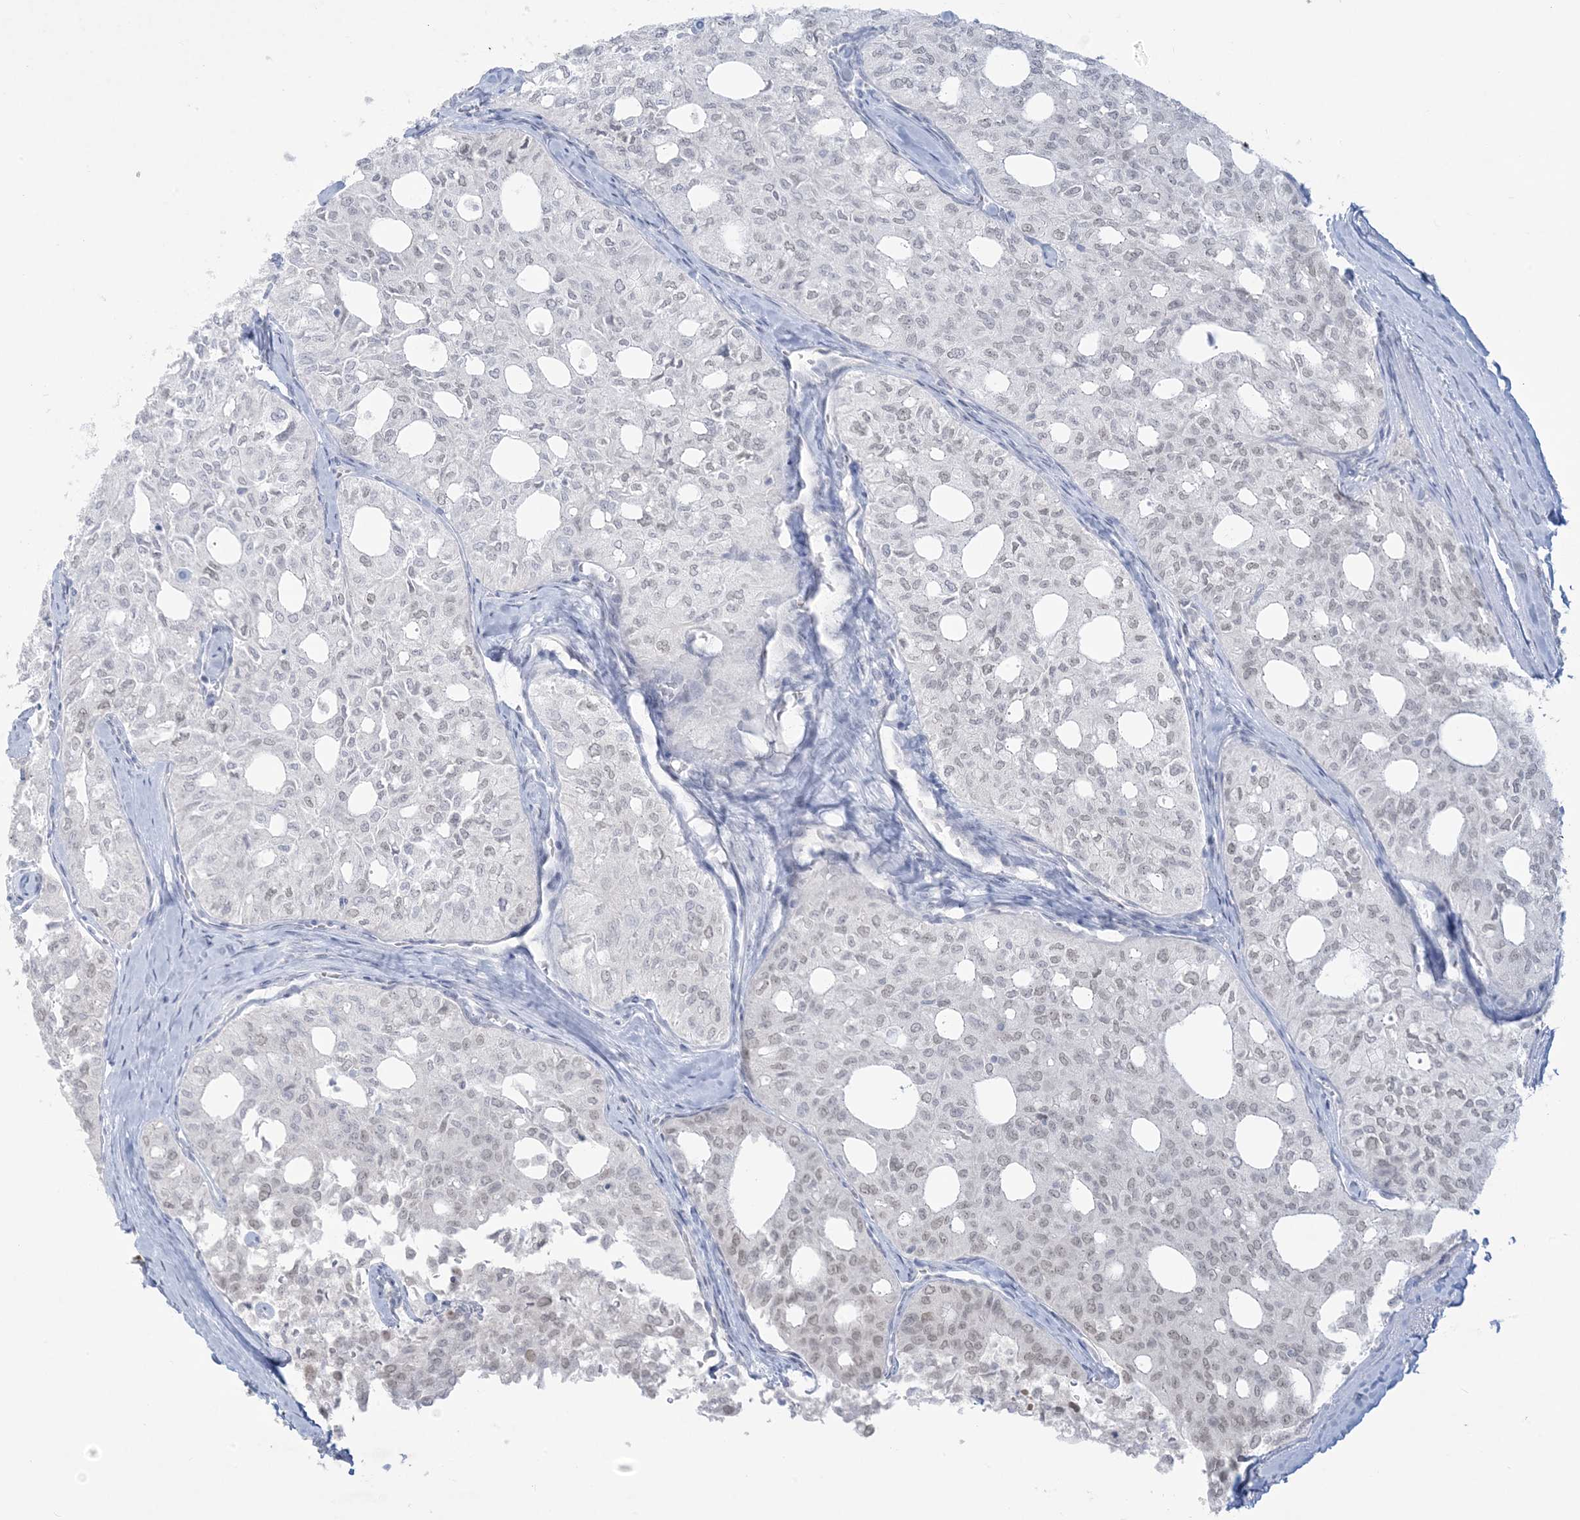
{"staining": {"intensity": "weak", "quantity": "<25%", "location": "nuclear"}, "tissue": "thyroid cancer", "cell_type": "Tumor cells", "image_type": "cancer", "snomed": [{"axis": "morphology", "description": "Follicular adenoma carcinoma, NOS"}, {"axis": "topography", "description": "Thyroid gland"}], "caption": "DAB immunohistochemical staining of human thyroid follicular adenoma carcinoma reveals no significant expression in tumor cells.", "gene": "HOMEZ", "patient": {"sex": "male", "age": 75}}